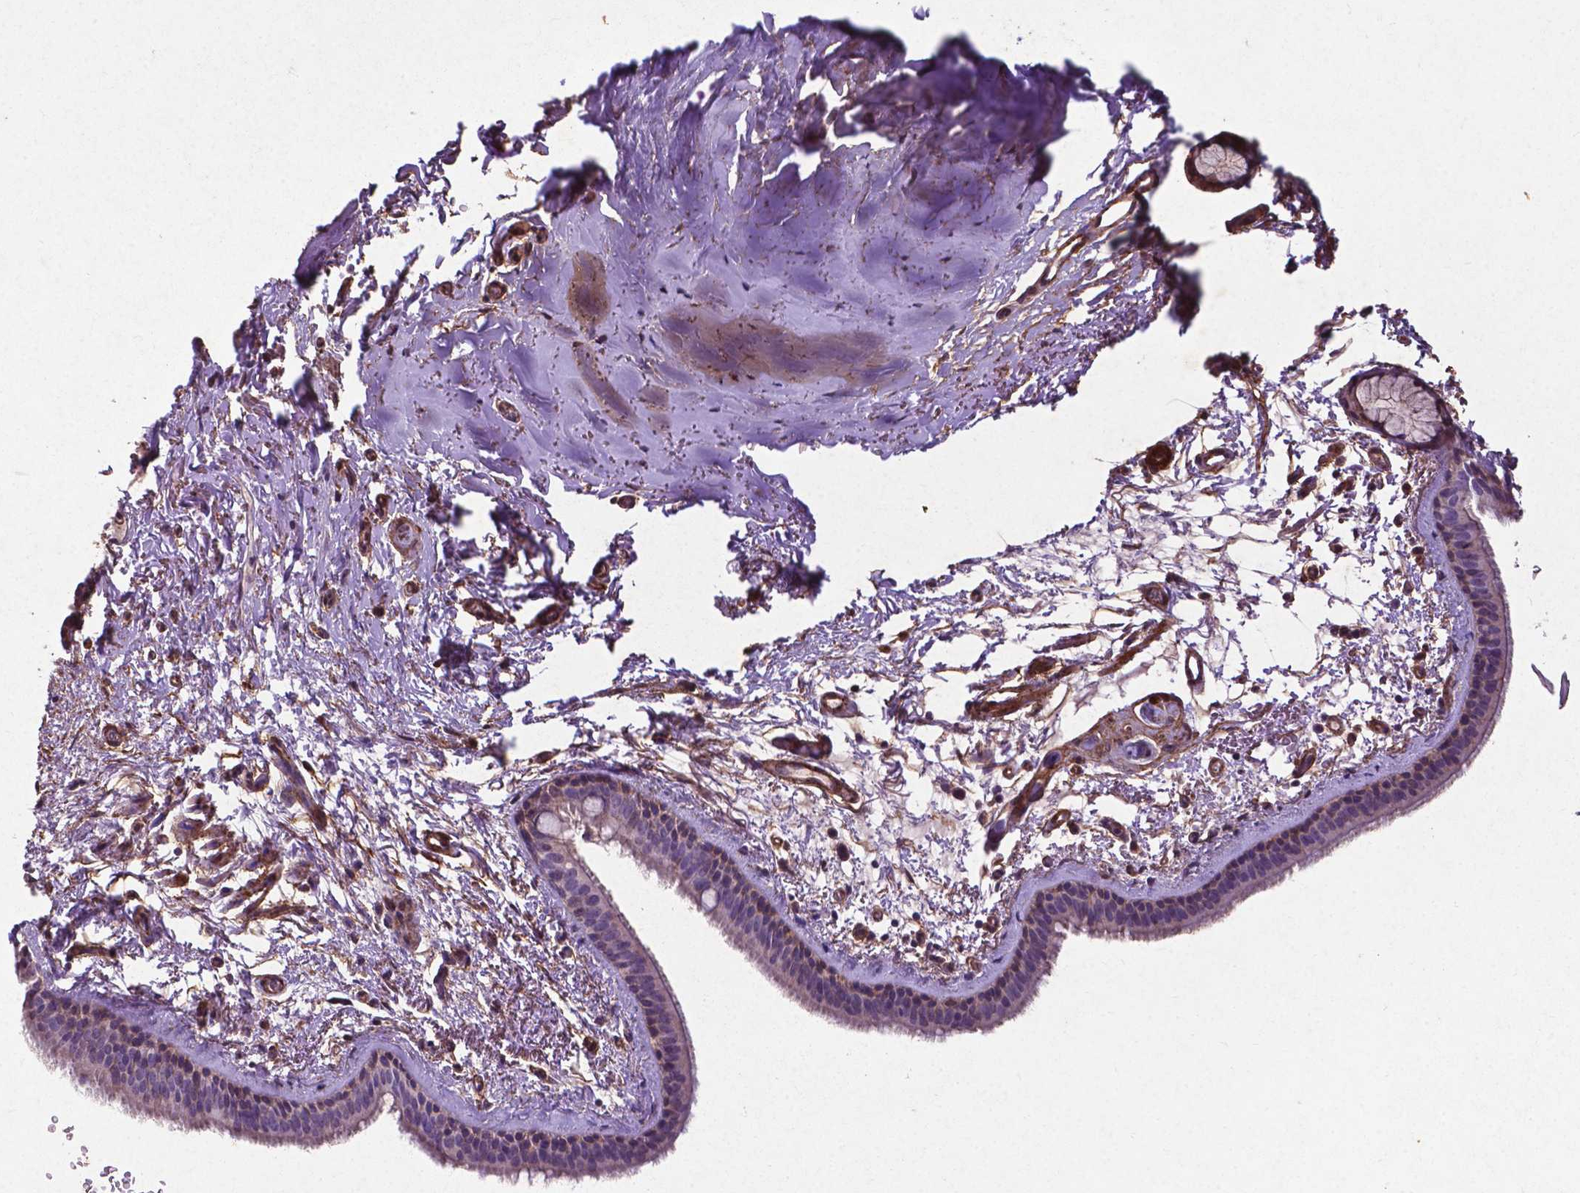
{"staining": {"intensity": "weak", "quantity": "<25%", "location": "cytoplasmic/membranous"}, "tissue": "bronchus", "cell_type": "Respiratory epithelial cells", "image_type": "normal", "snomed": [{"axis": "morphology", "description": "Normal tissue, NOS"}, {"axis": "topography", "description": "Bronchus"}], "caption": "Immunohistochemistry image of benign bronchus: human bronchus stained with DAB exhibits no significant protein staining in respiratory epithelial cells.", "gene": "RRAS", "patient": {"sex": "female", "age": 61}}